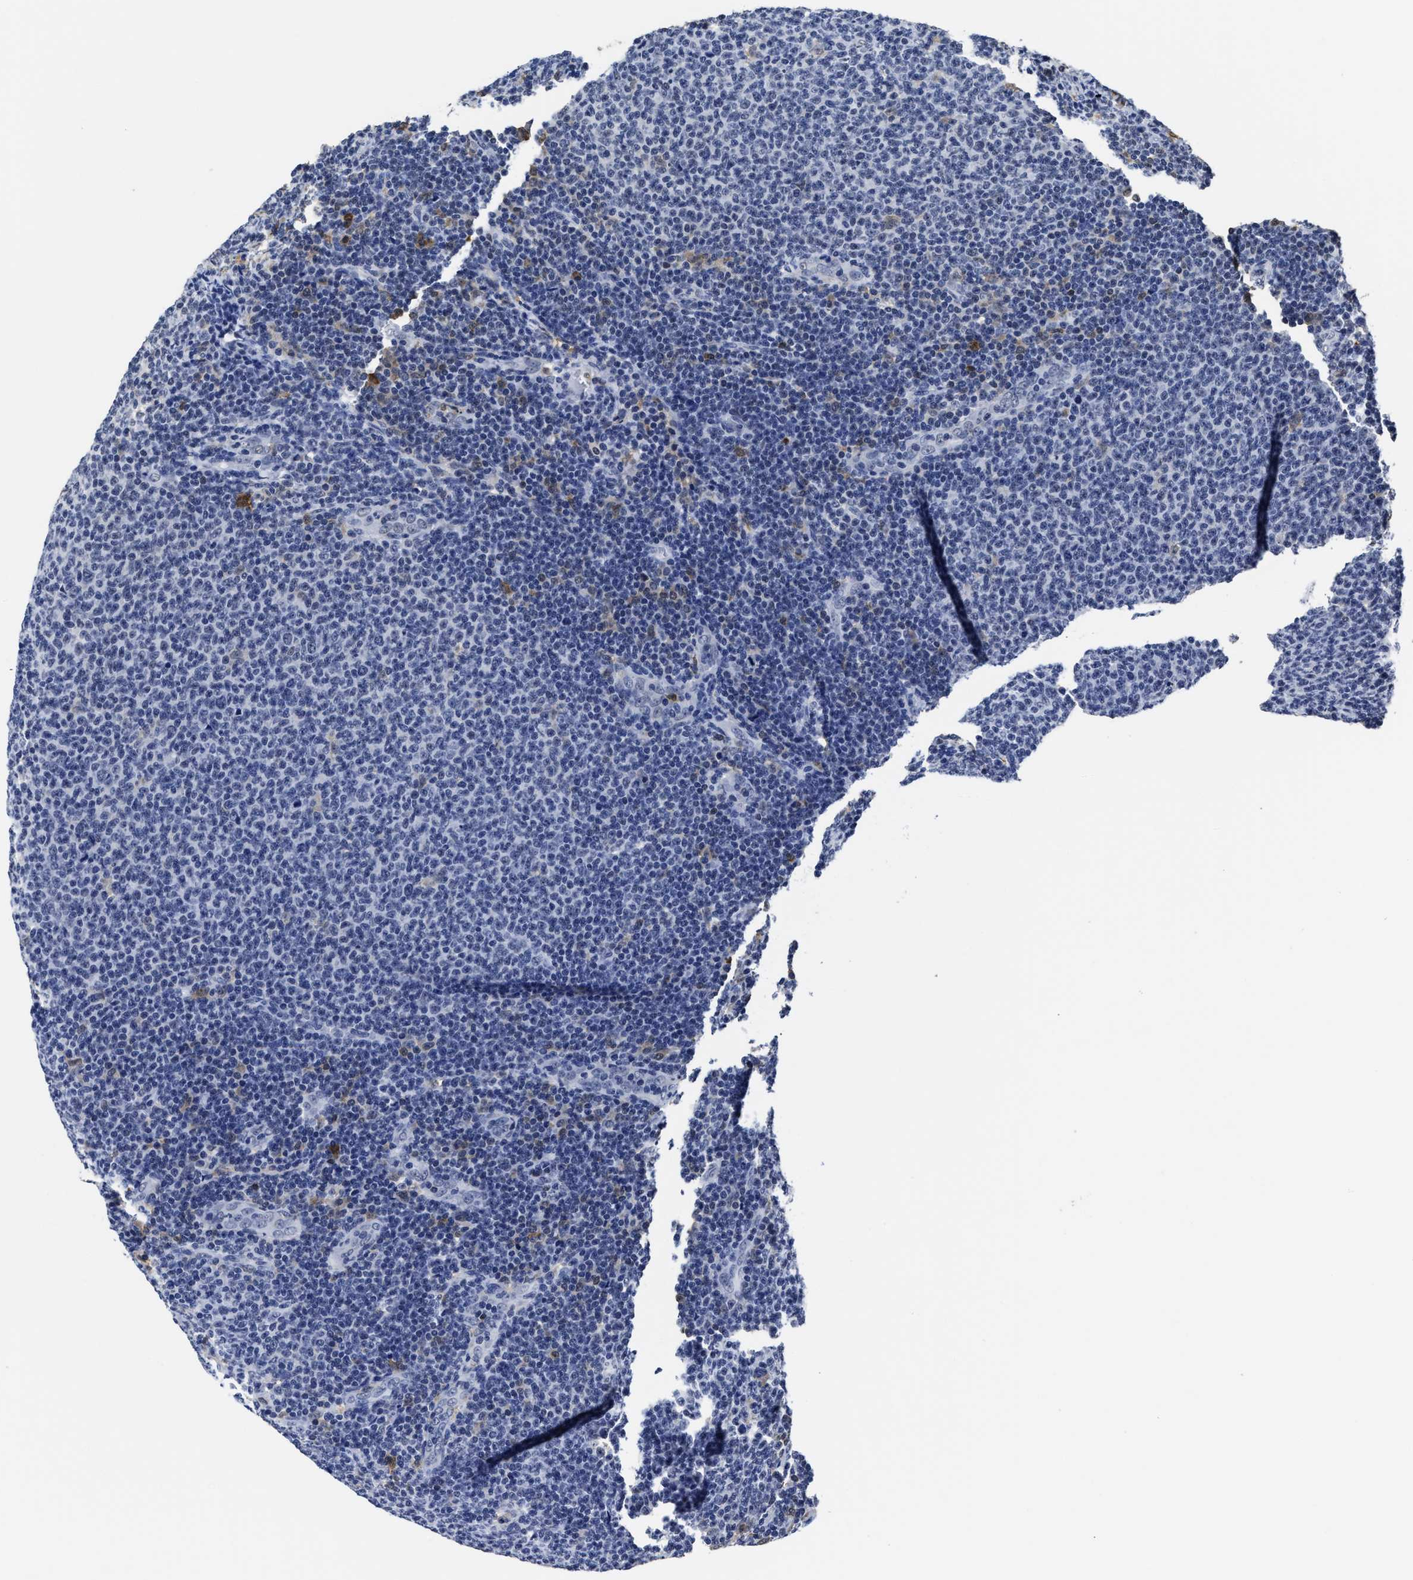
{"staining": {"intensity": "negative", "quantity": "none", "location": "none"}, "tissue": "lymphoma", "cell_type": "Tumor cells", "image_type": "cancer", "snomed": [{"axis": "morphology", "description": "Malignant lymphoma, non-Hodgkin's type, Low grade"}, {"axis": "topography", "description": "Lymph node"}], "caption": "DAB (3,3'-diaminobenzidine) immunohistochemical staining of human lymphoma reveals no significant positivity in tumor cells. The staining is performed using DAB brown chromogen with nuclei counter-stained in using hematoxylin.", "gene": "PRPF4B", "patient": {"sex": "male", "age": 66}}